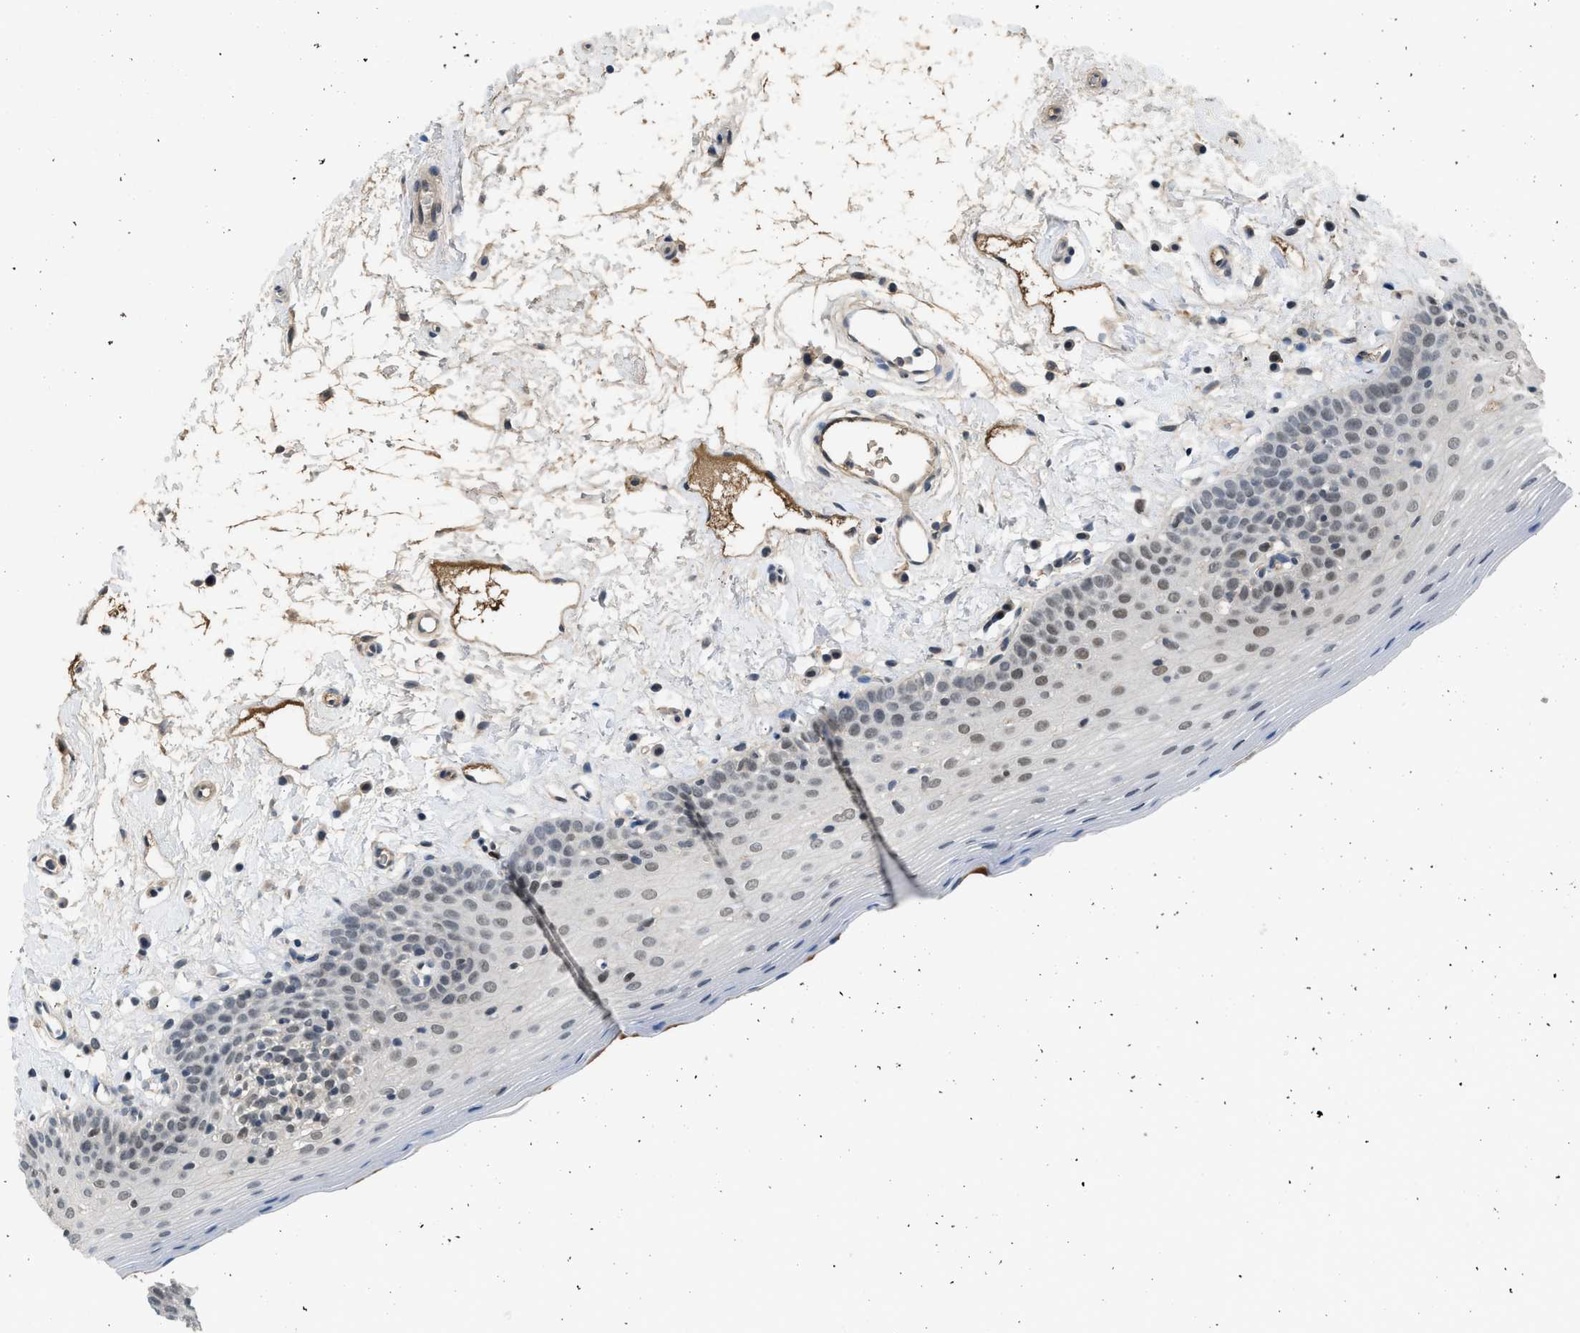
{"staining": {"intensity": "weak", "quantity": "25%-75%", "location": "nuclear"}, "tissue": "oral mucosa", "cell_type": "Squamous epithelial cells", "image_type": "normal", "snomed": [{"axis": "morphology", "description": "Normal tissue, NOS"}, {"axis": "topography", "description": "Oral tissue"}], "caption": "Immunohistochemistry (IHC) staining of normal oral mucosa, which displays low levels of weak nuclear staining in about 25%-75% of squamous epithelial cells indicating weak nuclear protein positivity. The staining was performed using DAB (brown) for protein detection and nuclei were counterstained in hematoxylin (blue).", "gene": "TERF2IP", "patient": {"sex": "male", "age": 66}}